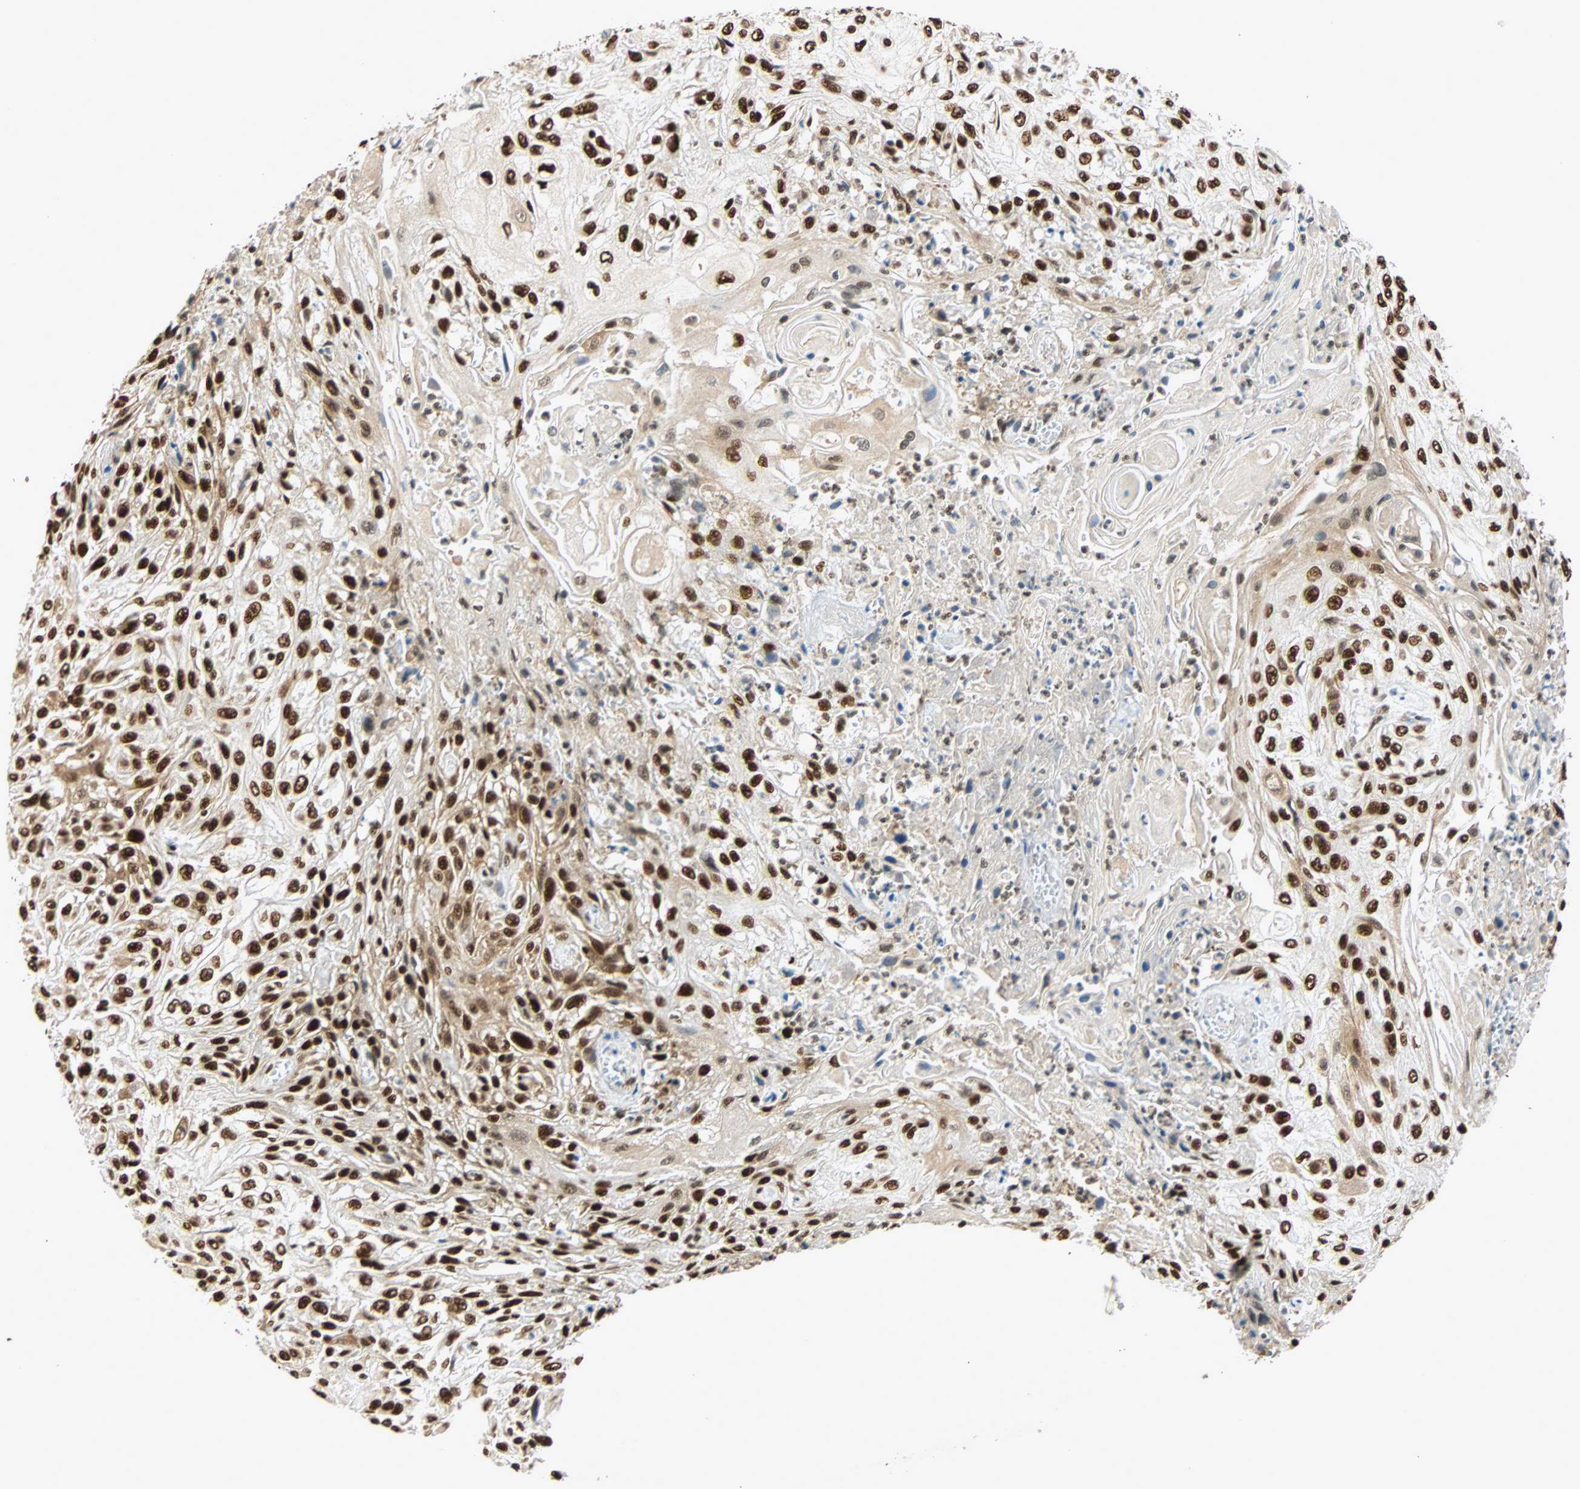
{"staining": {"intensity": "strong", "quantity": ">75%", "location": "nuclear"}, "tissue": "skin cancer", "cell_type": "Tumor cells", "image_type": "cancer", "snomed": [{"axis": "morphology", "description": "Squamous cell carcinoma, NOS"}, {"axis": "morphology", "description": "Squamous cell carcinoma, metastatic, NOS"}, {"axis": "topography", "description": "Skin"}, {"axis": "topography", "description": "Lymph node"}], "caption": "Skin squamous cell carcinoma stained for a protein reveals strong nuclear positivity in tumor cells.", "gene": "CDK12", "patient": {"sex": "male", "age": 75}}